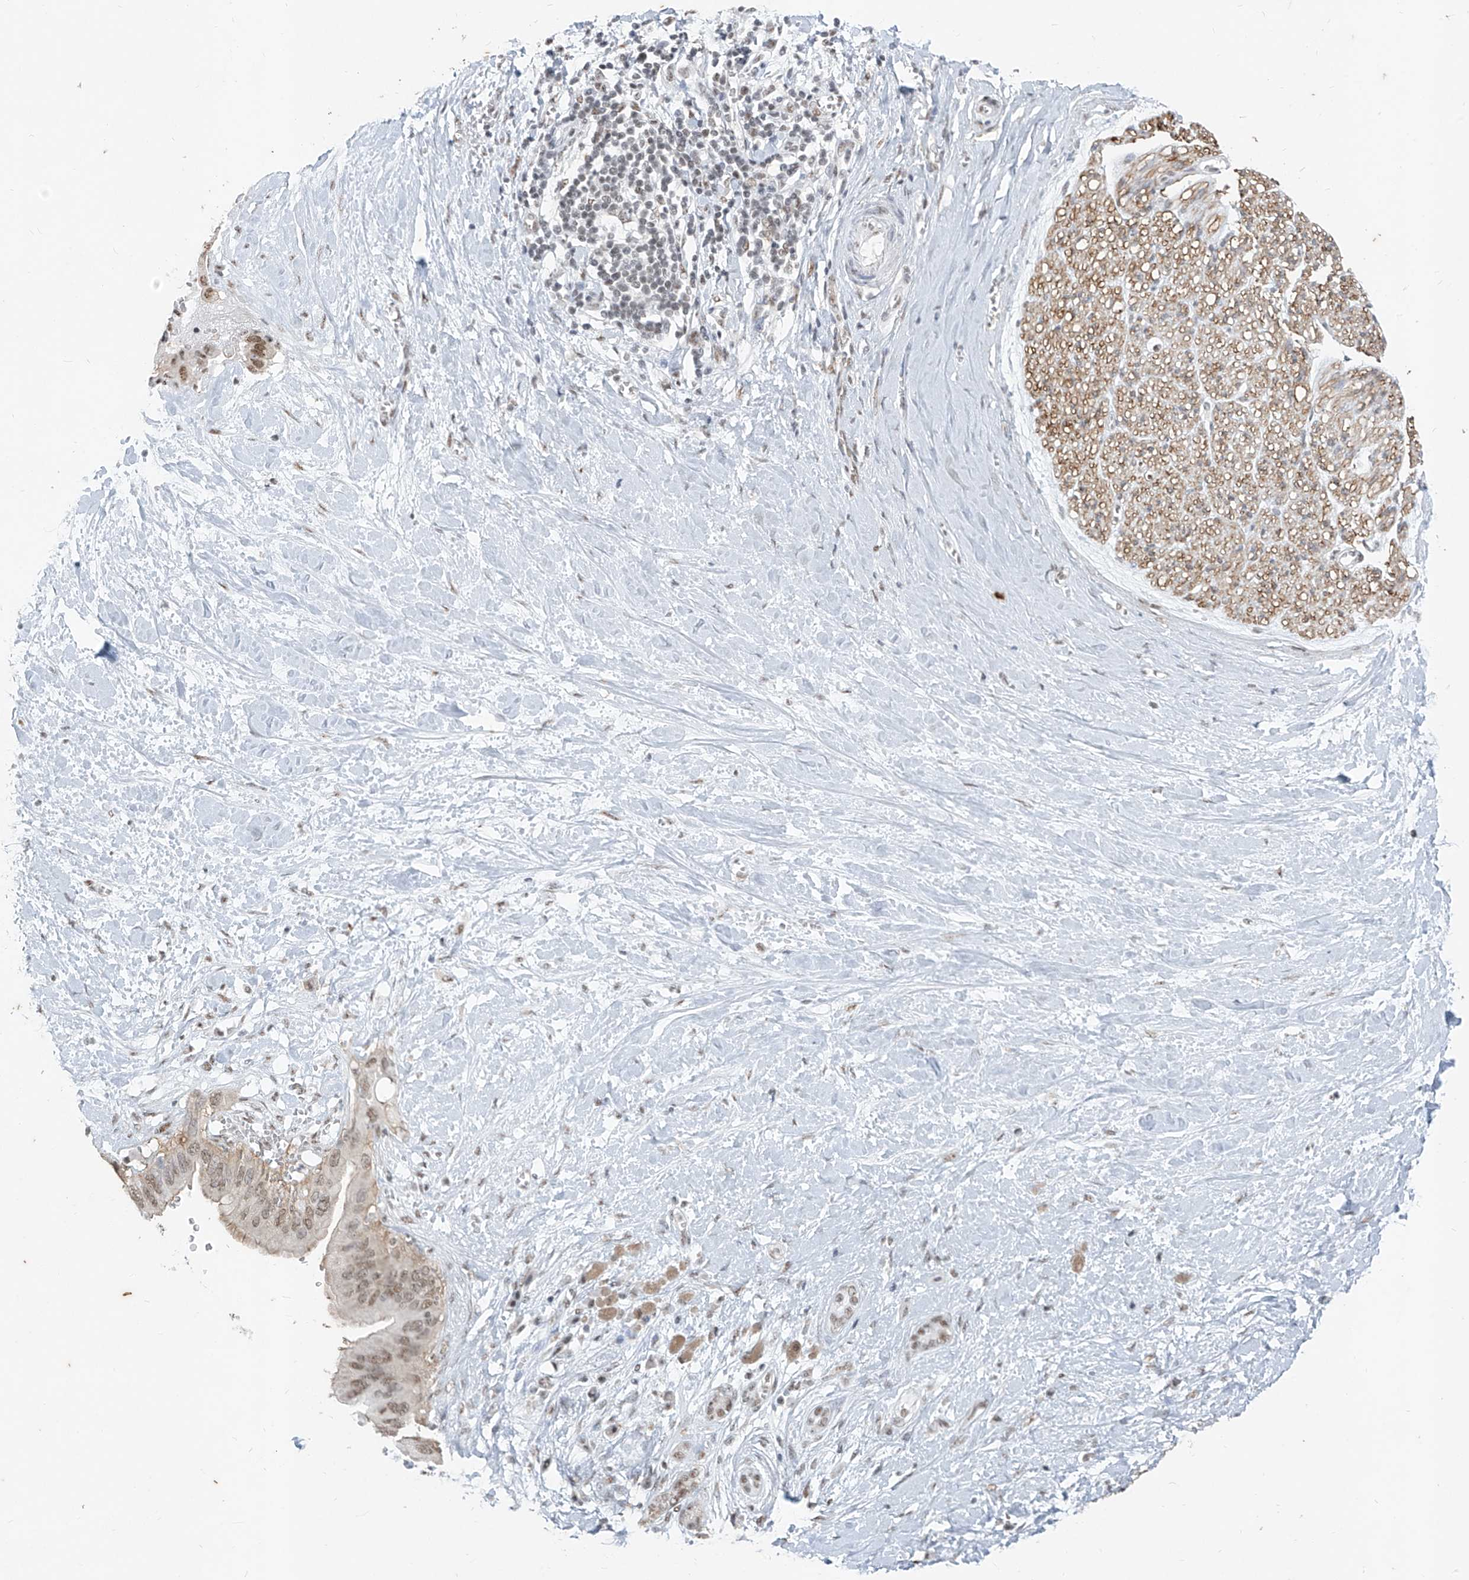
{"staining": {"intensity": "weak", "quantity": ">75%", "location": "nuclear"}, "tissue": "pancreatic cancer", "cell_type": "Tumor cells", "image_type": "cancer", "snomed": [{"axis": "morphology", "description": "Adenocarcinoma, NOS"}, {"axis": "topography", "description": "Pancreas"}], "caption": "Human pancreatic cancer stained with a protein marker exhibits weak staining in tumor cells.", "gene": "TFEC", "patient": {"sex": "male", "age": 55}}